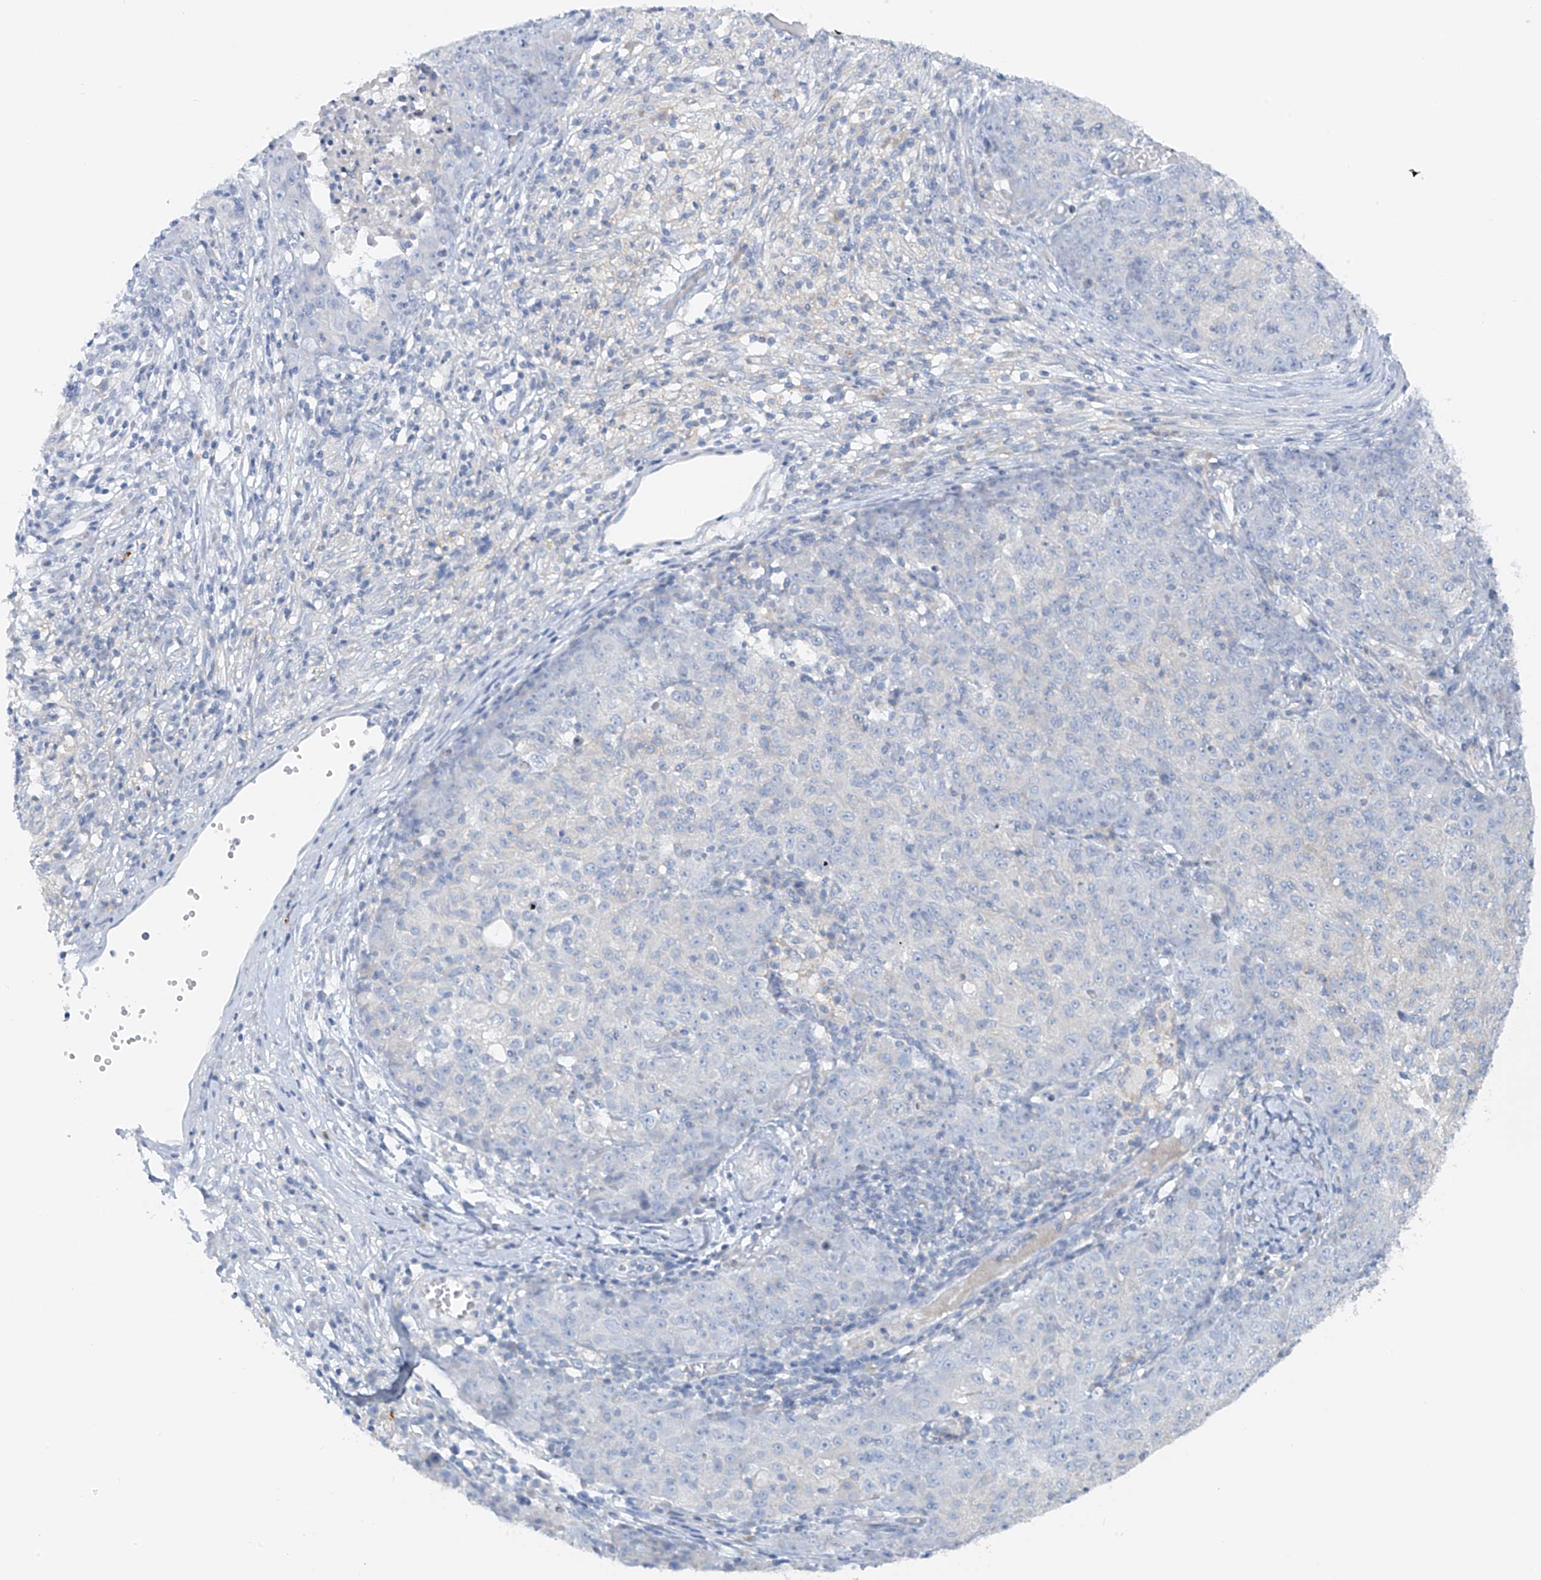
{"staining": {"intensity": "negative", "quantity": "none", "location": "none"}, "tissue": "ovarian cancer", "cell_type": "Tumor cells", "image_type": "cancer", "snomed": [{"axis": "morphology", "description": "Carcinoma, endometroid"}, {"axis": "topography", "description": "Ovary"}], "caption": "Human ovarian cancer (endometroid carcinoma) stained for a protein using immunohistochemistry displays no expression in tumor cells.", "gene": "POMGNT2", "patient": {"sex": "female", "age": 42}}